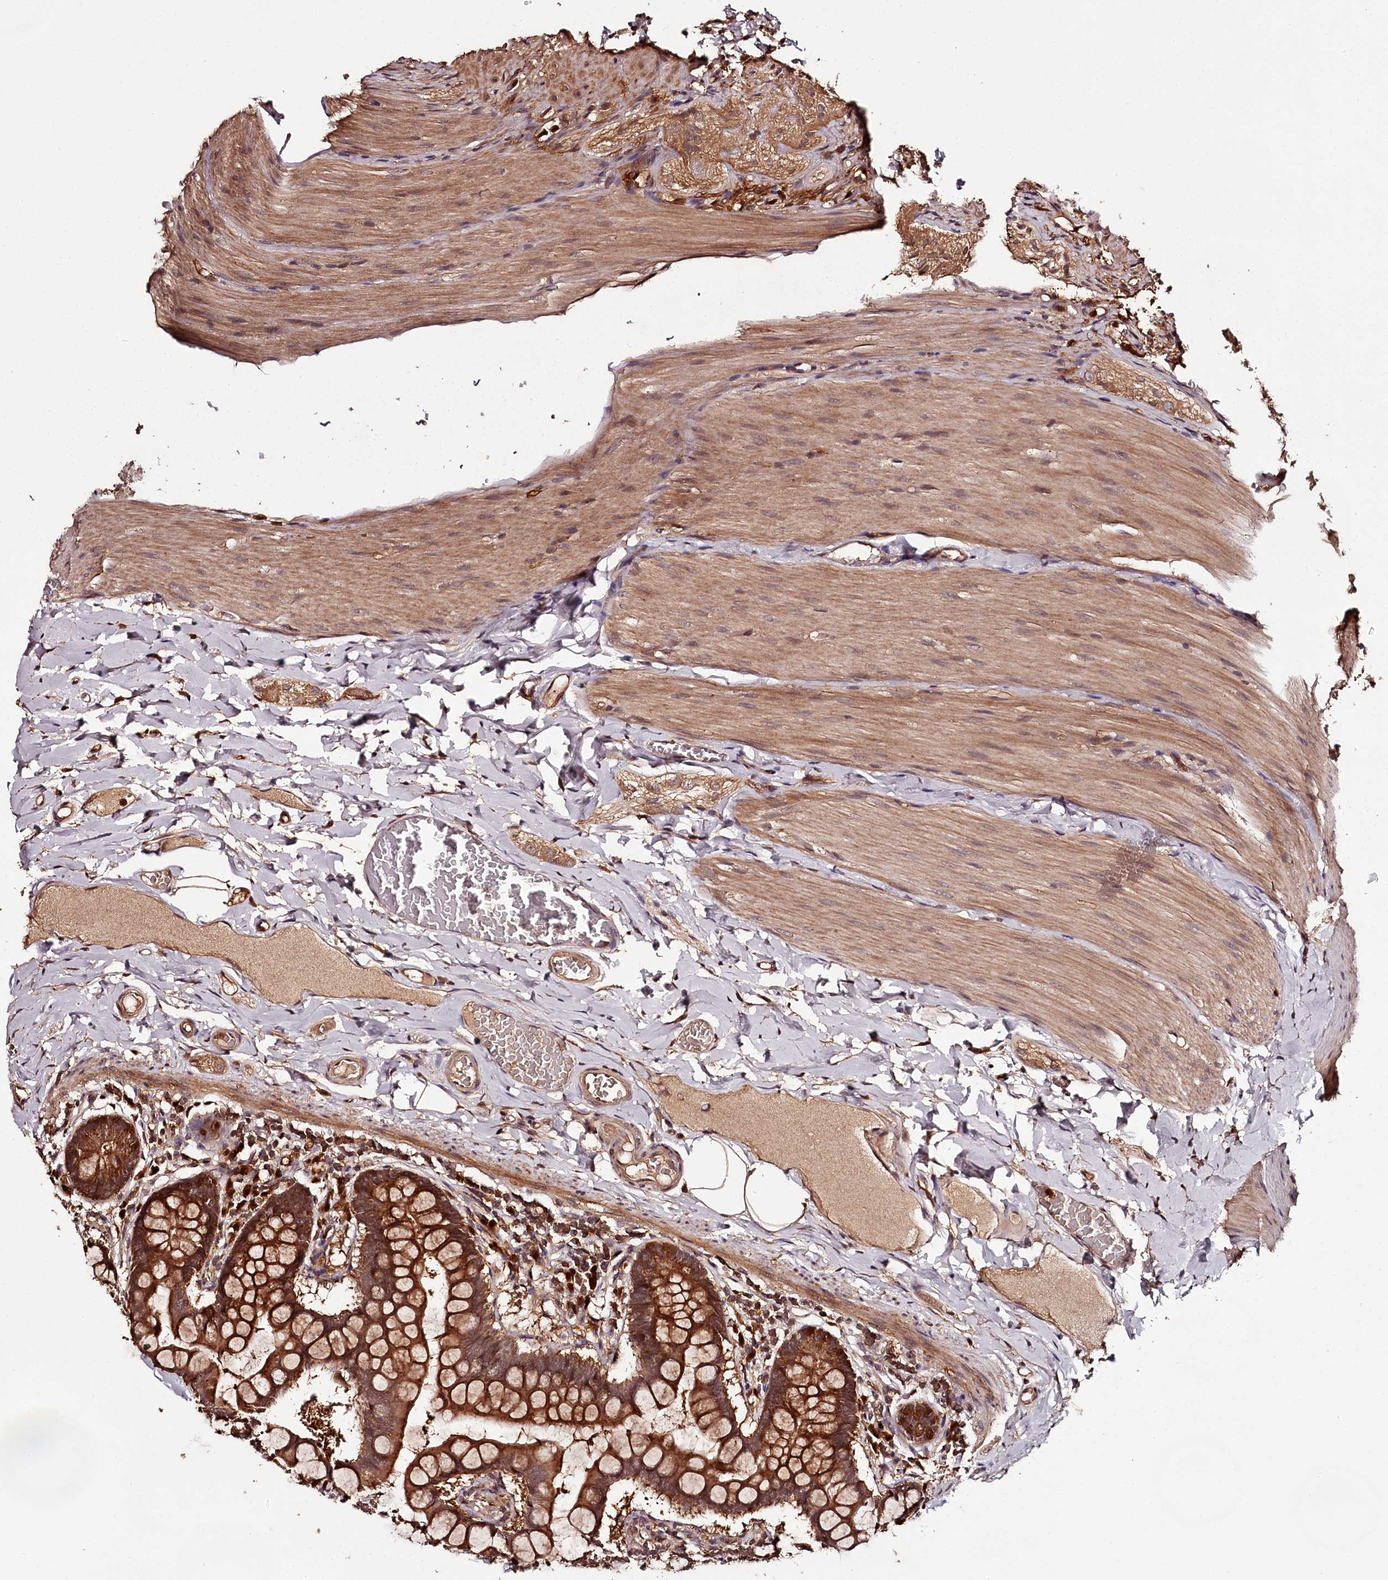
{"staining": {"intensity": "strong", "quantity": ">75%", "location": "cytoplasmic/membranous"}, "tissue": "small intestine", "cell_type": "Glandular cells", "image_type": "normal", "snomed": [{"axis": "morphology", "description": "Normal tissue, NOS"}, {"axis": "topography", "description": "Small intestine"}], "caption": "This is an image of immunohistochemistry staining of benign small intestine, which shows strong expression in the cytoplasmic/membranous of glandular cells.", "gene": "TTC12", "patient": {"sex": "male", "age": 41}}